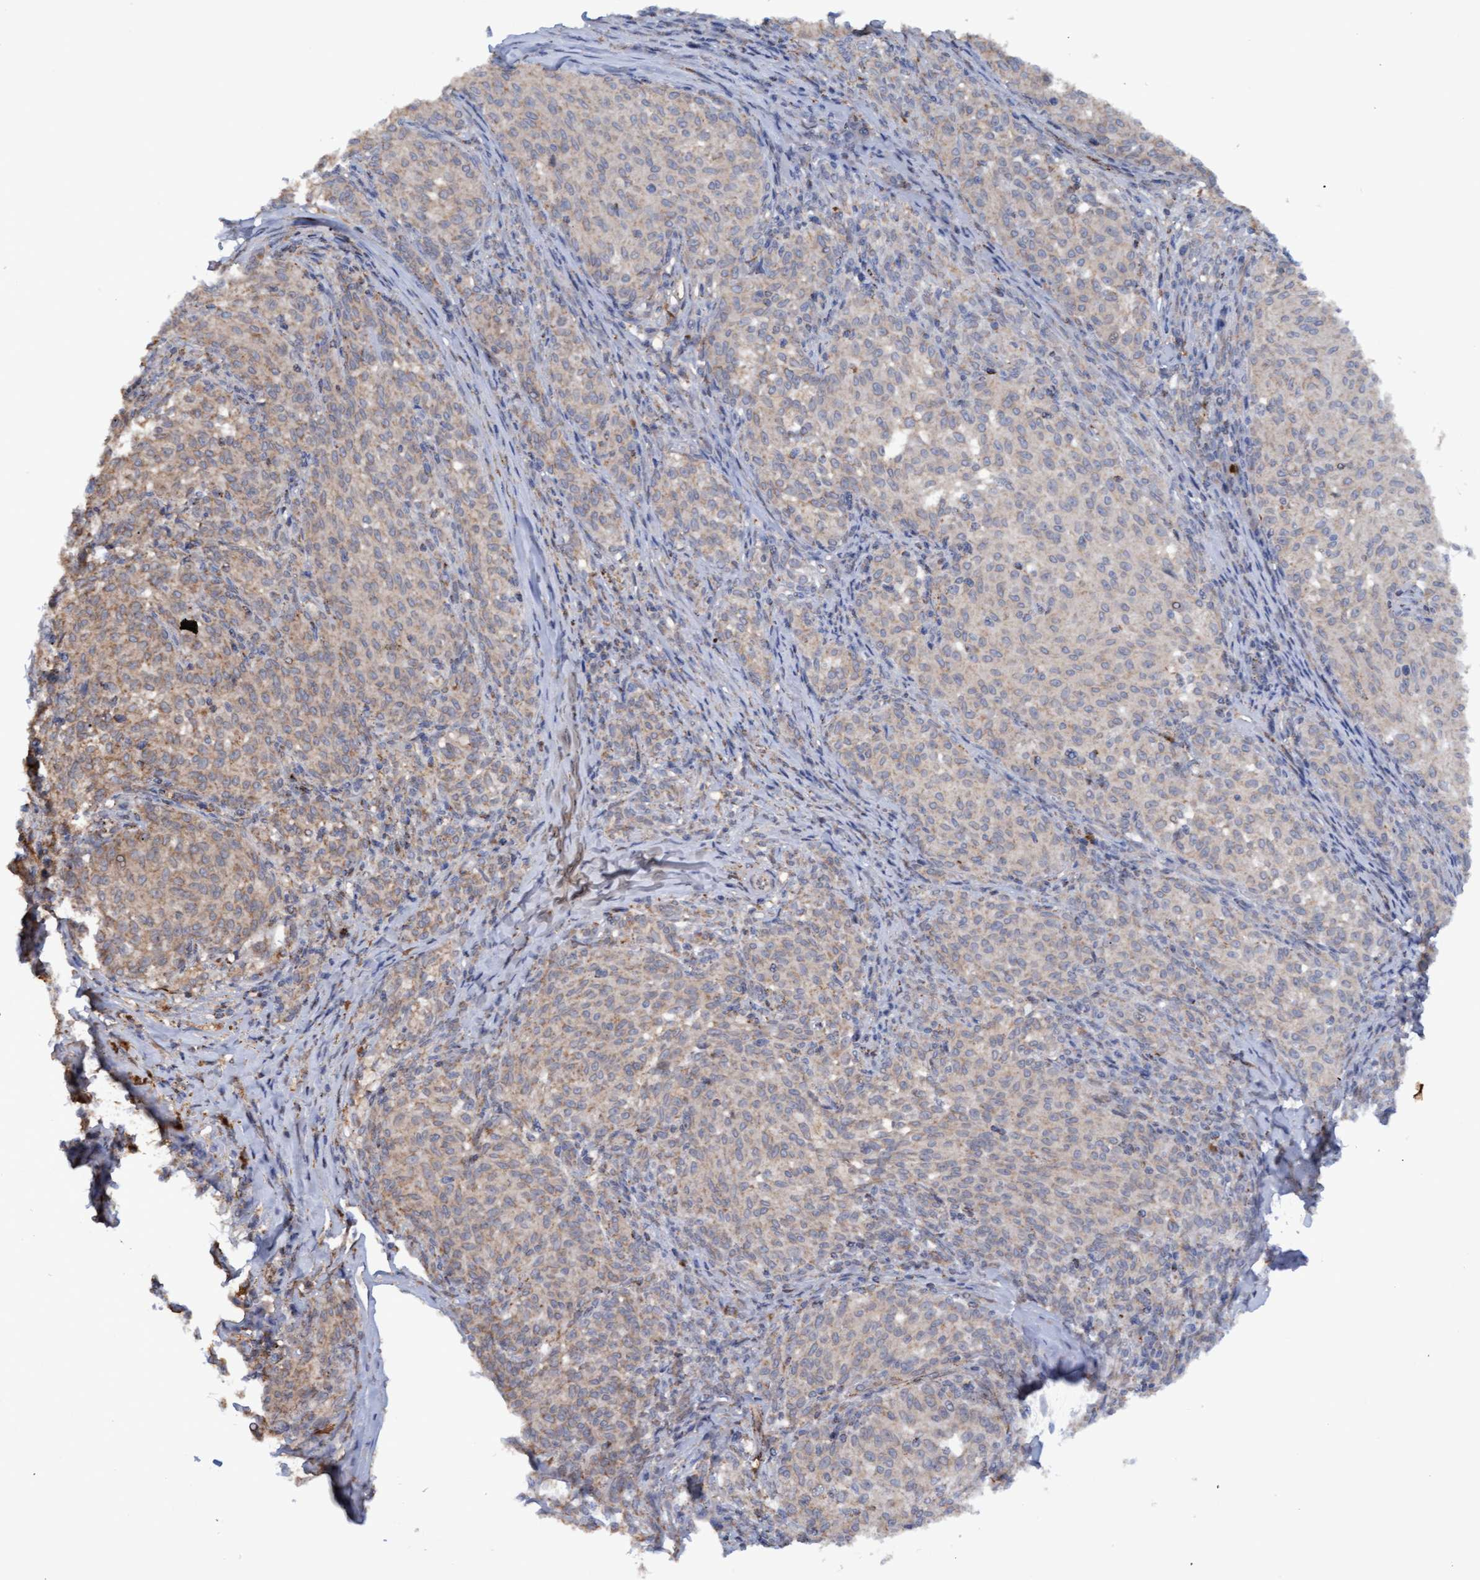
{"staining": {"intensity": "weak", "quantity": ">75%", "location": "cytoplasmic/membranous"}, "tissue": "melanoma", "cell_type": "Tumor cells", "image_type": "cancer", "snomed": [{"axis": "morphology", "description": "Malignant melanoma, NOS"}, {"axis": "topography", "description": "Skin"}], "caption": "Protein expression by immunohistochemistry shows weak cytoplasmic/membranous expression in approximately >75% of tumor cells in melanoma.", "gene": "MGLL", "patient": {"sex": "female", "age": 72}}